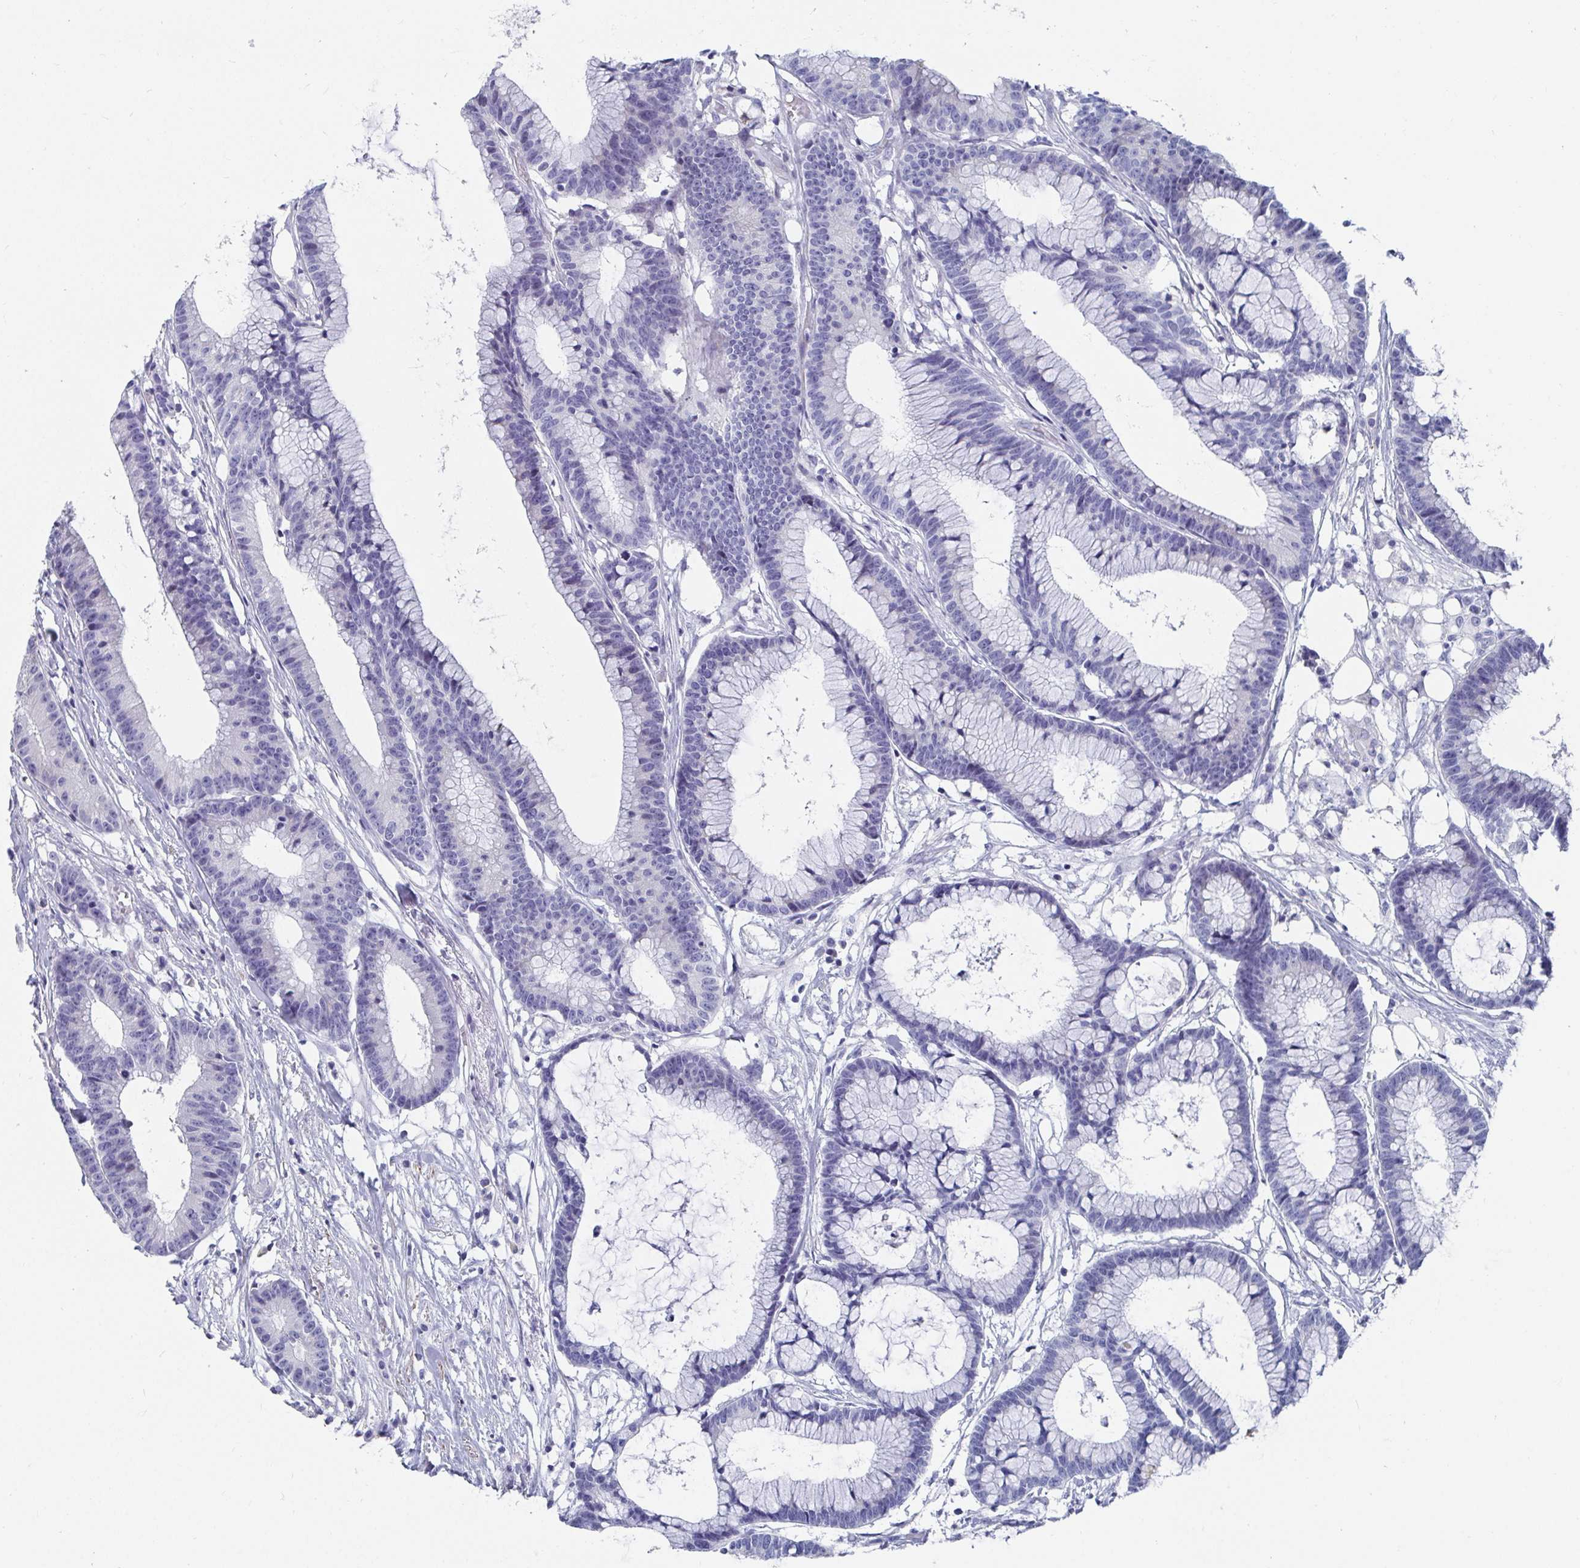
{"staining": {"intensity": "negative", "quantity": "none", "location": "none"}, "tissue": "colorectal cancer", "cell_type": "Tumor cells", "image_type": "cancer", "snomed": [{"axis": "morphology", "description": "Adenocarcinoma, NOS"}, {"axis": "topography", "description": "Colon"}], "caption": "Micrograph shows no protein expression in tumor cells of colorectal cancer (adenocarcinoma) tissue. (DAB IHC with hematoxylin counter stain).", "gene": "ZFP82", "patient": {"sex": "female", "age": 78}}